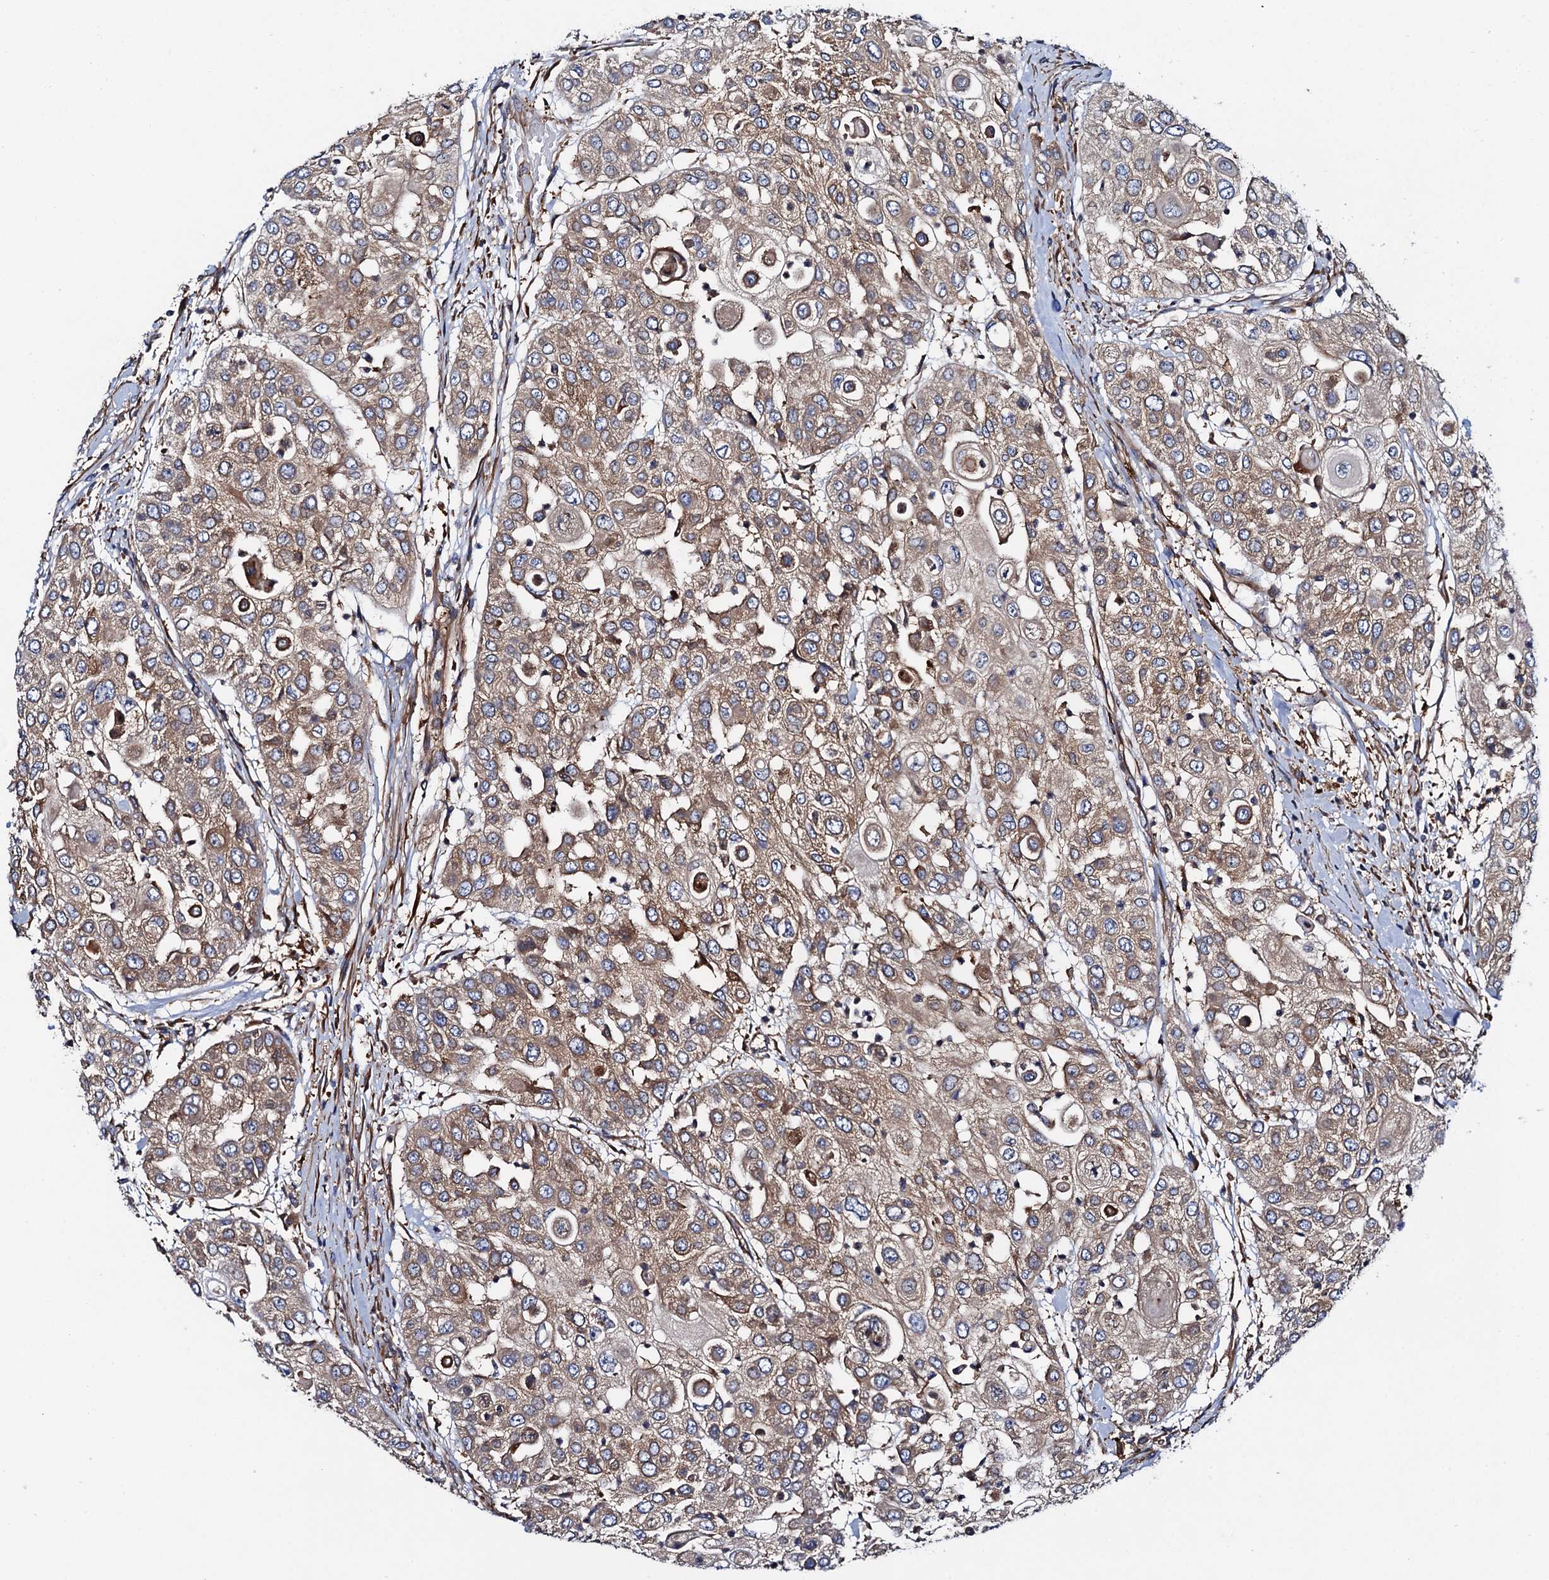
{"staining": {"intensity": "moderate", "quantity": ">75%", "location": "cytoplasmic/membranous"}, "tissue": "urothelial cancer", "cell_type": "Tumor cells", "image_type": "cancer", "snomed": [{"axis": "morphology", "description": "Urothelial carcinoma, High grade"}, {"axis": "topography", "description": "Urinary bladder"}], "caption": "Protein expression analysis of human high-grade urothelial carcinoma reveals moderate cytoplasmic/membranous positivity in about >75% of tumor cells.", "gene": "MRPL48", "patient": {"sex": "female", "age": 79}}